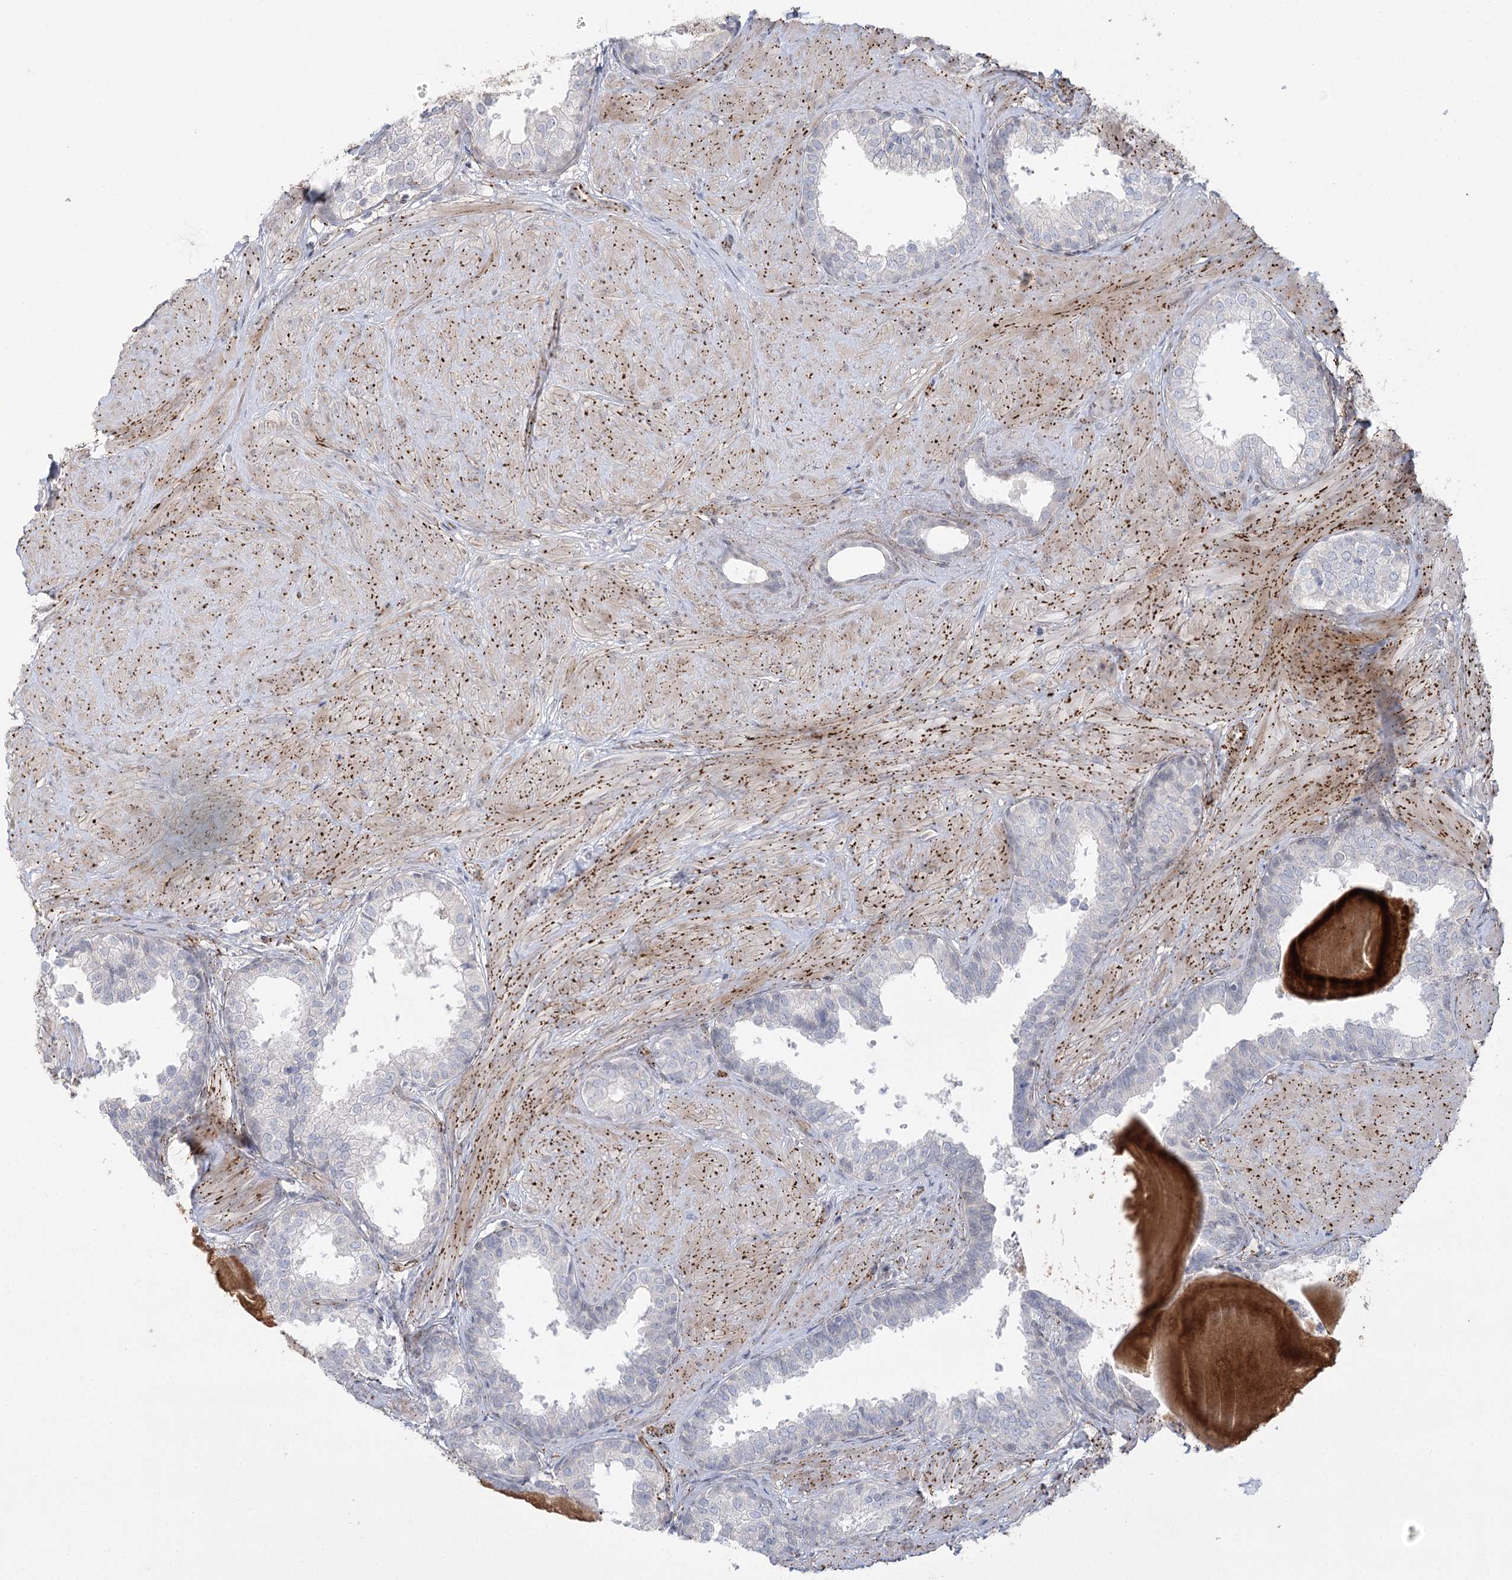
{"staining": {"intensity": "negative", "quantity": "none", "location": "none"}, "tissue": "prostate", "cell_type": "Glandular cells", "image_type": "normal", "snomed": [{"axis": "morphology", "description": "Normal tissue, NOS"}, {"axis": "topography", "description": "Prostate"}], "caption": "This is an immunohistochemistry (IHC) photomicrograph of benign human prostate. There is no positivity in glandular cells.", "gene": "AMTN", "patient": {"sex": "male", "age": 48}}